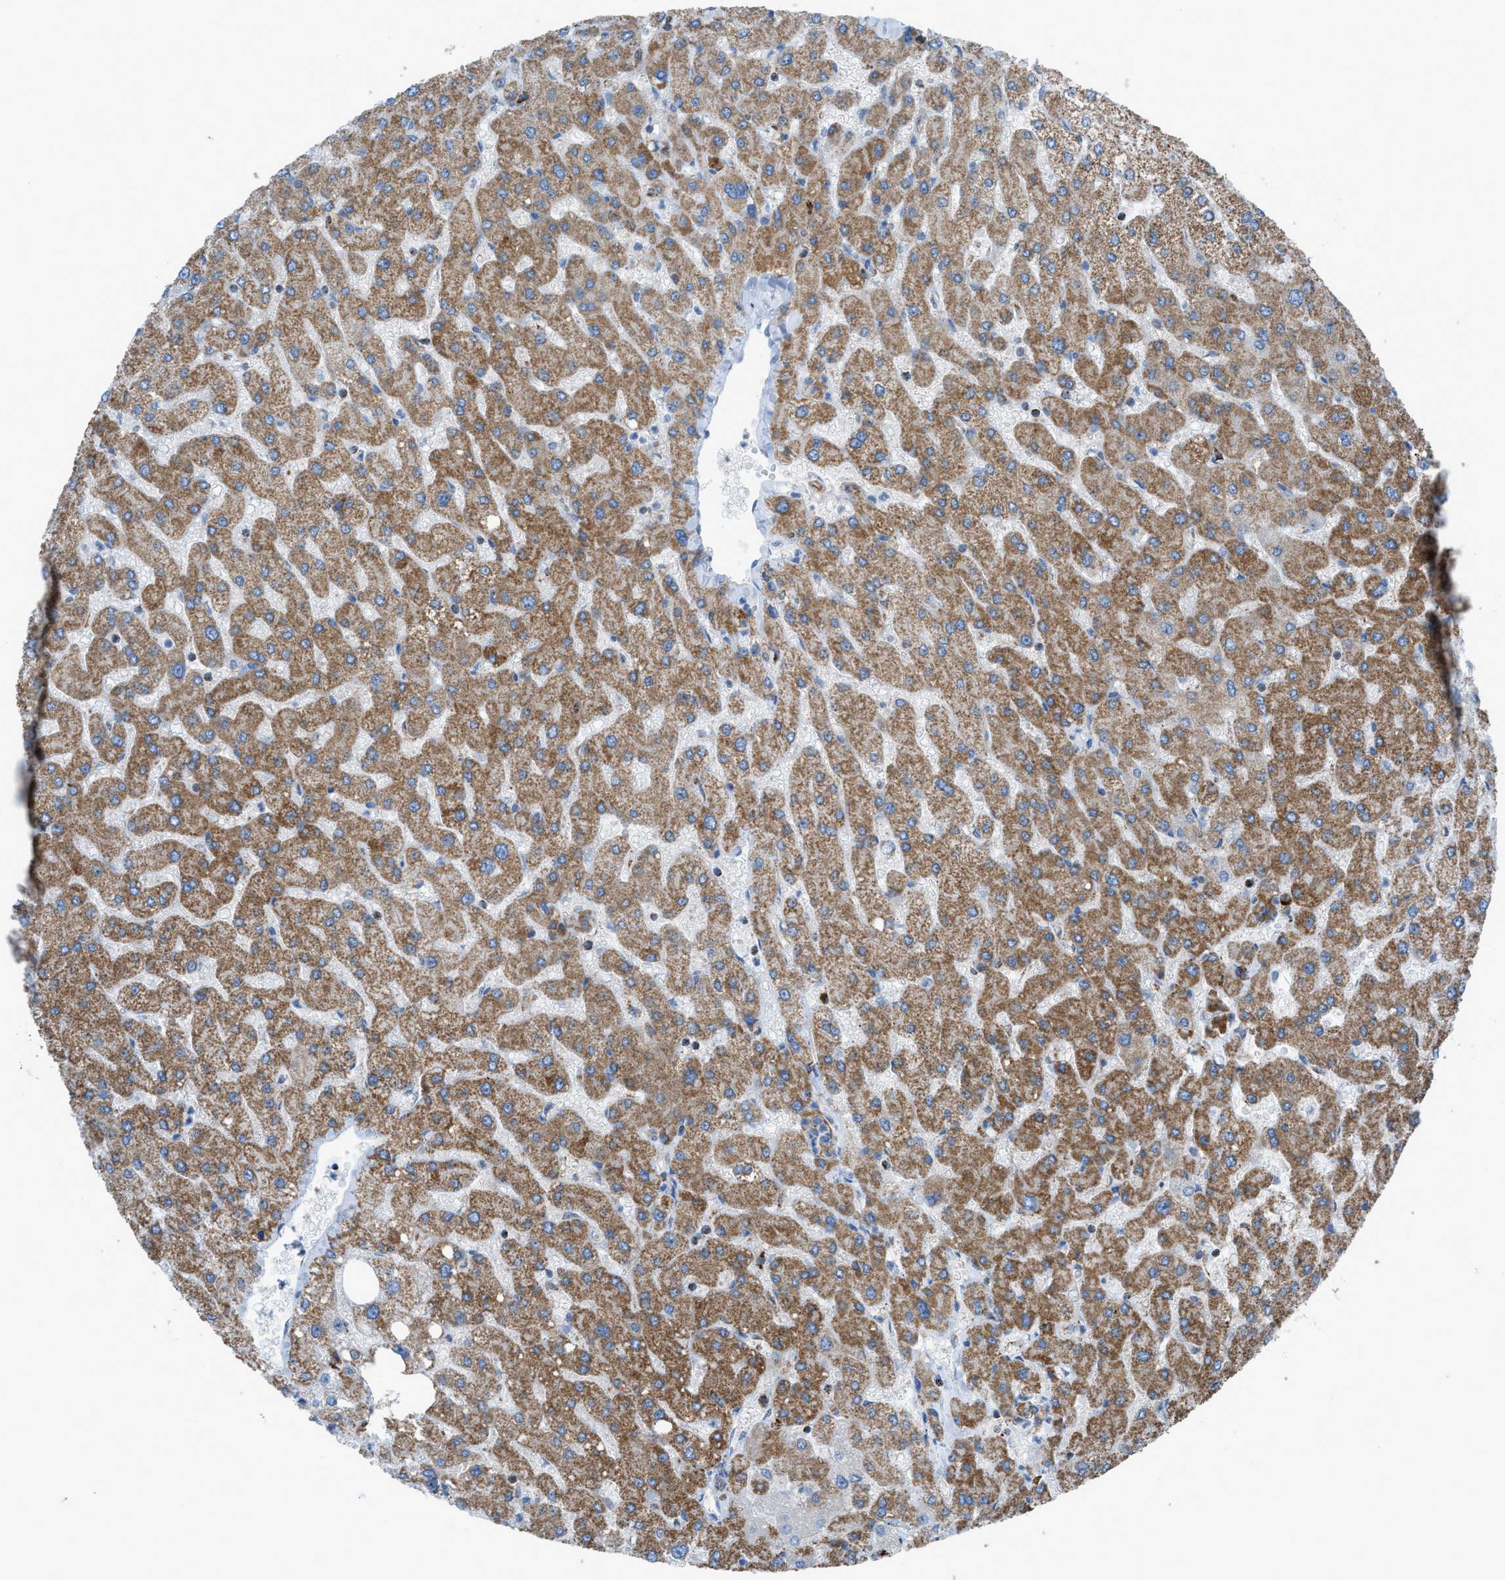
{"staining": {"intensity": "weak", "quantity": ">75%", "location": "cytoplasmic/membranous"}, "tissue": "liver", "cell_type": "Cholangiocytes", "image_type": "normal", "snomed": [{"axis": "morphology", "description": "Normal tissue, NOS"}, {"axis": "topography", "description": "Liver"}], "caption": "Protein expression analysis of unremarkable liver exhibits weak cytoplasmic/membranous positivity in about >75% of cholangiocytes. (DAB (3,3'-diaminobenzidine) IHC with brightfield microscopy, high magnification).", "gene": "SRM", "patient": {"sex": "male", "age": 55}}